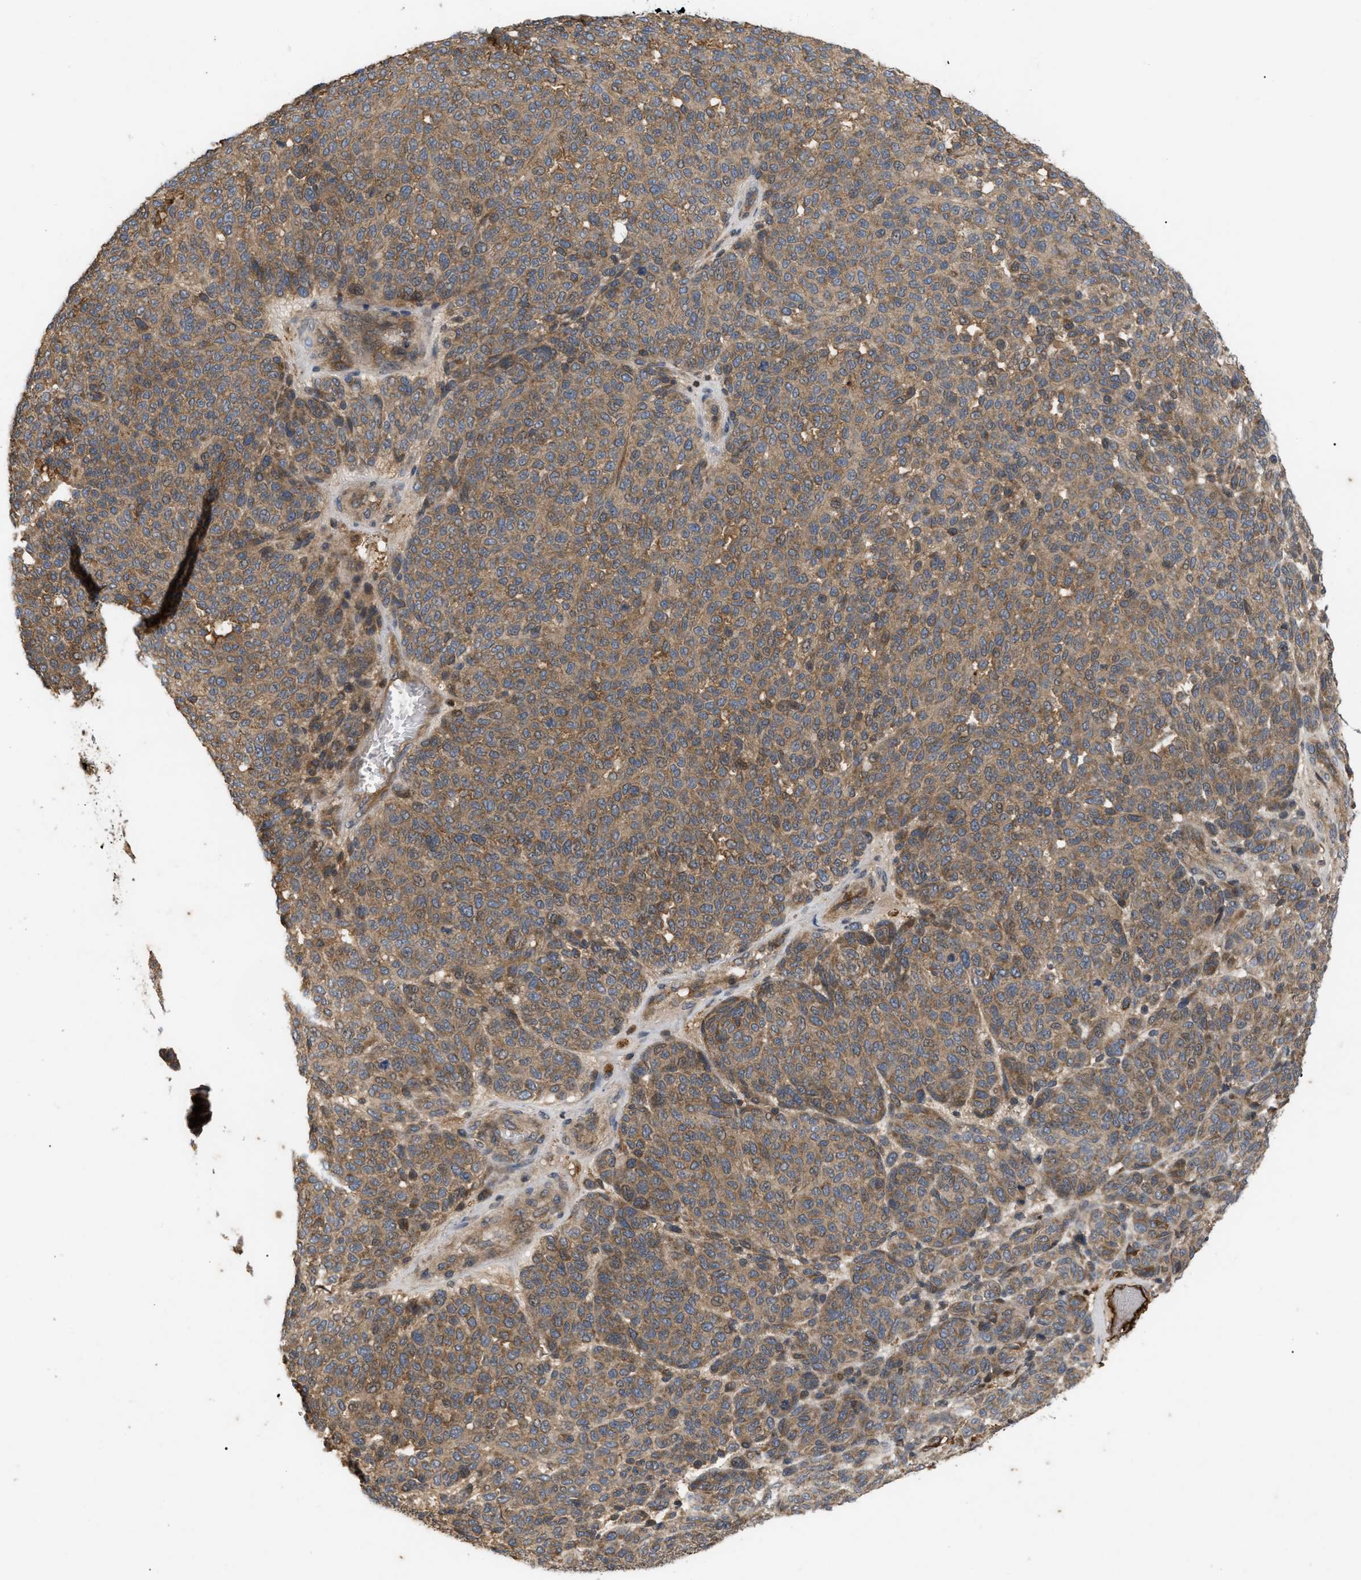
{"staining": {"intensity": "moderate", "quantity": ">75%", "location": "cytoplasmic/membranous"}, "tissue": "melanoma", "cell_type": "Tumor cells", "image_type": "cancer", "snomed": [{"axis": "morphology", "description": "Malignant melanoma, NOS"}, {"axis": "topography", "description": "Skin"}], "caption": "Malignant melanoma tissue demonstrates moderate cytoplasmic/membranous staining in about >75% of tumor cells Ihc stains the protein of interest in brown and the nuclei are stained blue.", "gene": "RAB2A", "patient": {"sex": "male", "age": 59}}